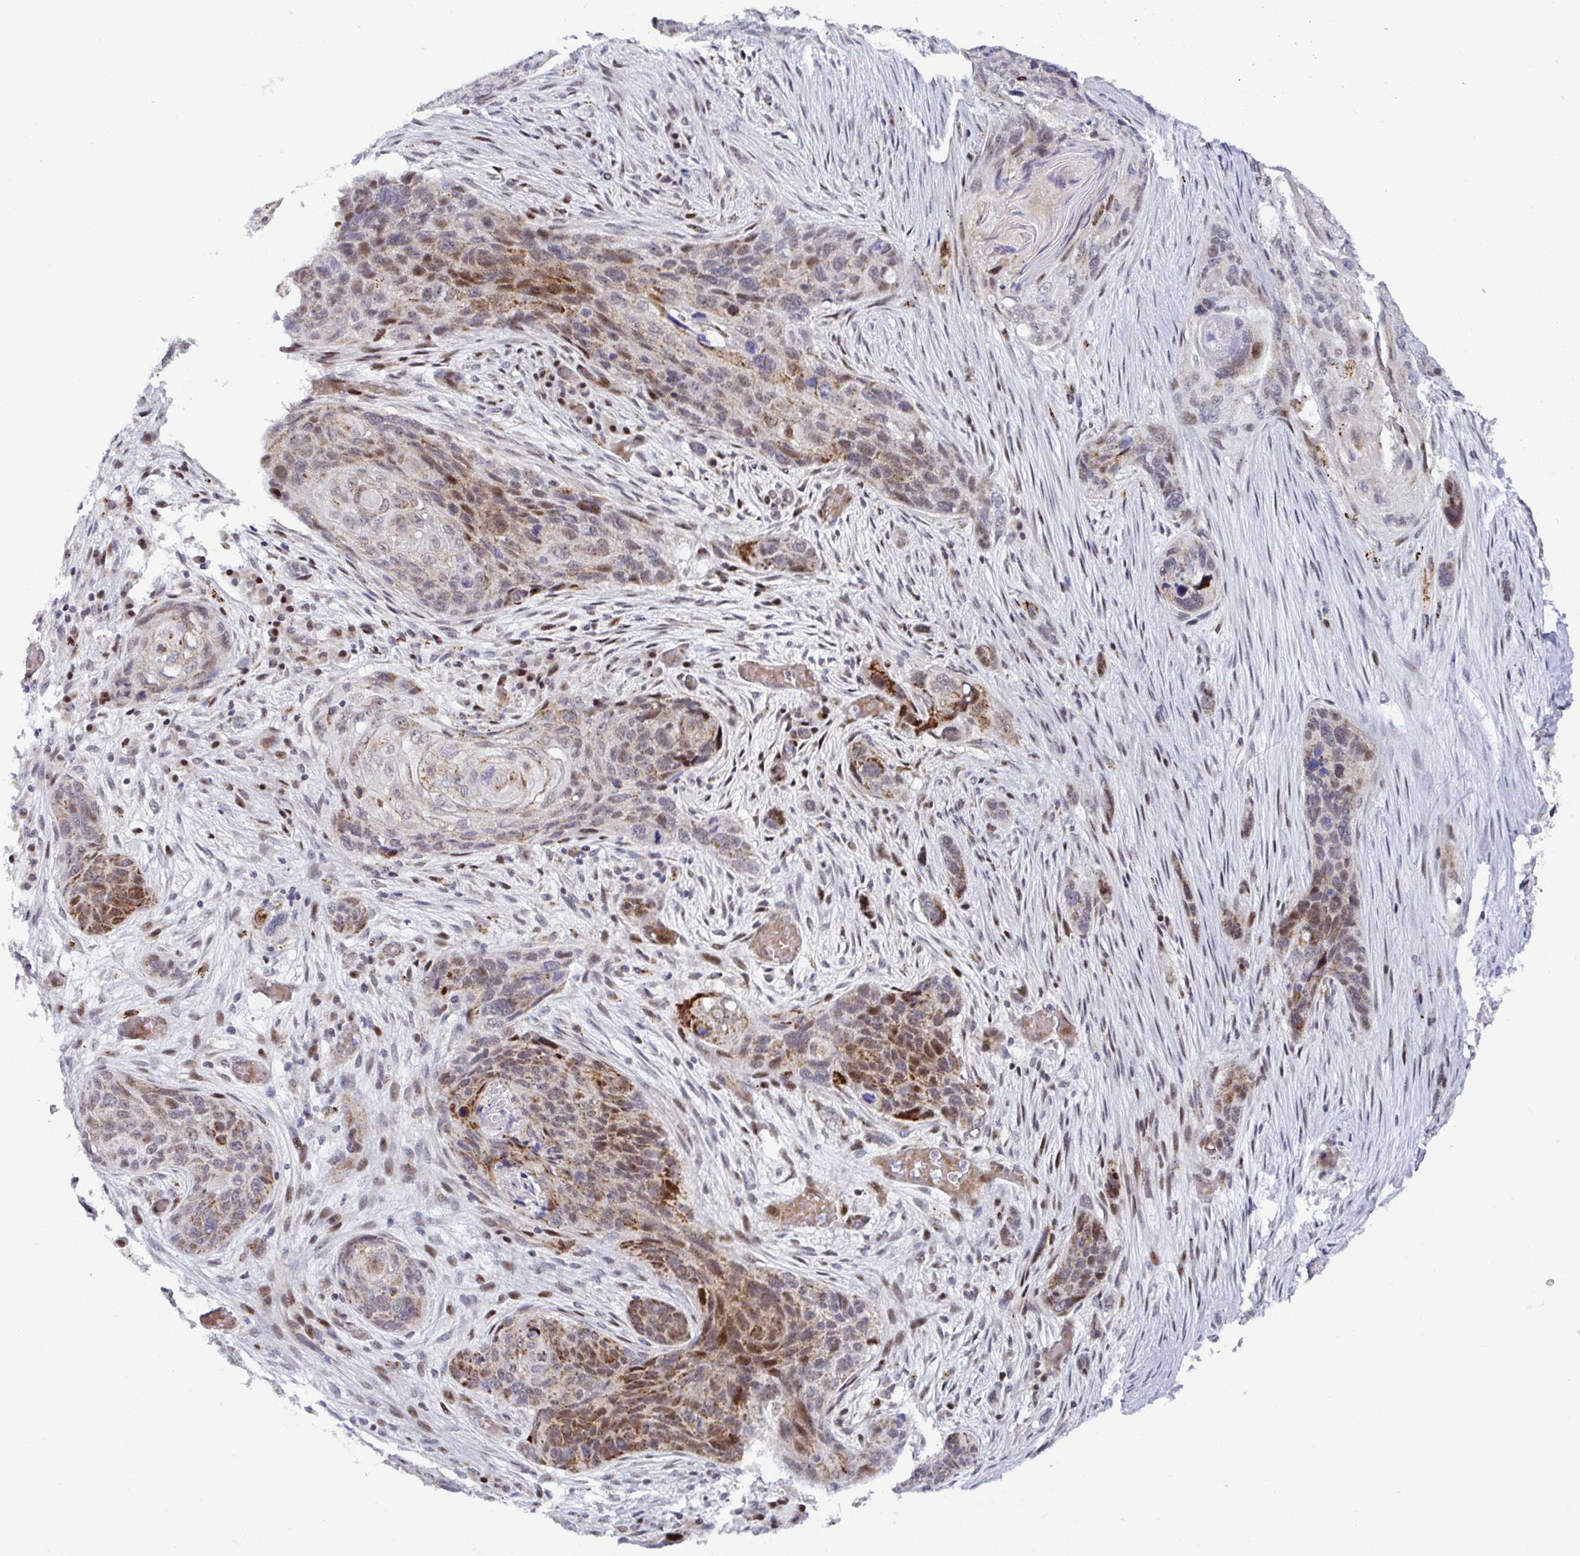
{"staining": {"intensity": "moderate", "quantity": ">75%", "location": "cytoplasmic/membranous,nuclear"}, "tissue": "lung cancer", "cell_type": "Tumor cells", "image_type": "cancer", "snomed": [{"axis": "morphology", "description": "Squamous cell carcinoma, NOS"}, {"axis": "morphology", "description": "Squamous cell carcinoma, metastatic, NOS"}, {"axis": "topography", "description": "Lymph node"}, {"axis": "topography", "description": "Lung"}], "caption": "A photomicrograph of lung cancer (metastatic squamous cell carcinoma) stained for a protein exhibits moderate cytoplasmic/membranous and nuclear brown staining in tumor cells.", "gene": "DZIP1", "patient": {"sex": "male", "age": 41}}